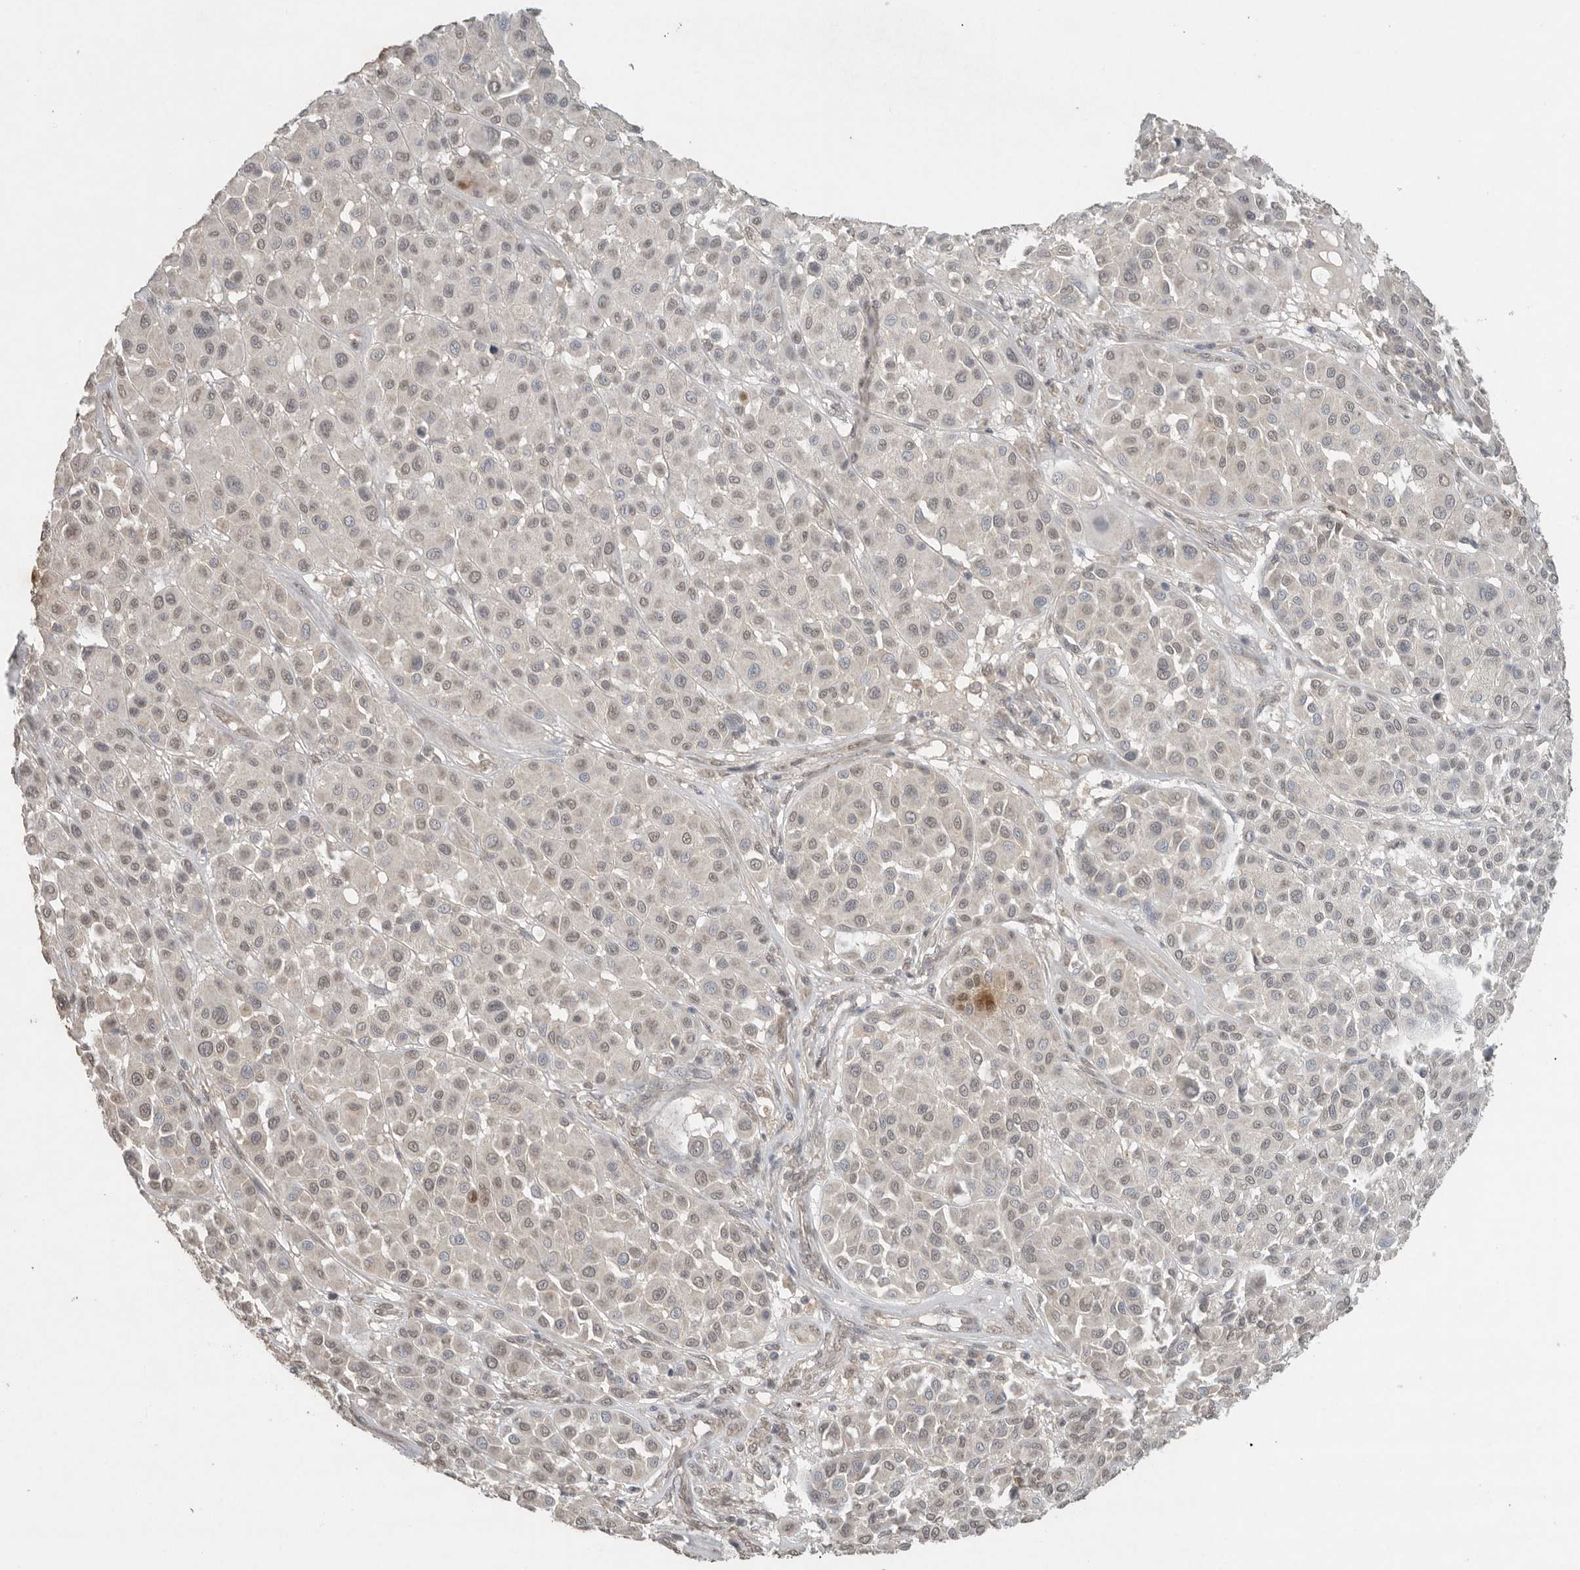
{"staining": {"intensity": "weak", "quantity": ">75%", "location": "nuclear"}, "tissue": "melanoma", "cell_type": "Tumor cells", "image_type": "cancer", "snomed": [{"axis": "morphology", "description": "Malignant melanoma, Metastatic site"}, {"axis": "topography", "description": "Soft tissue"}], "caption": "Human malignant melanoma (metastatic site) stained with a protein marker exhibits weak staining in tumor cells.", "gene": "KLK5", "patient": {"sex": "male", "age": 41}}